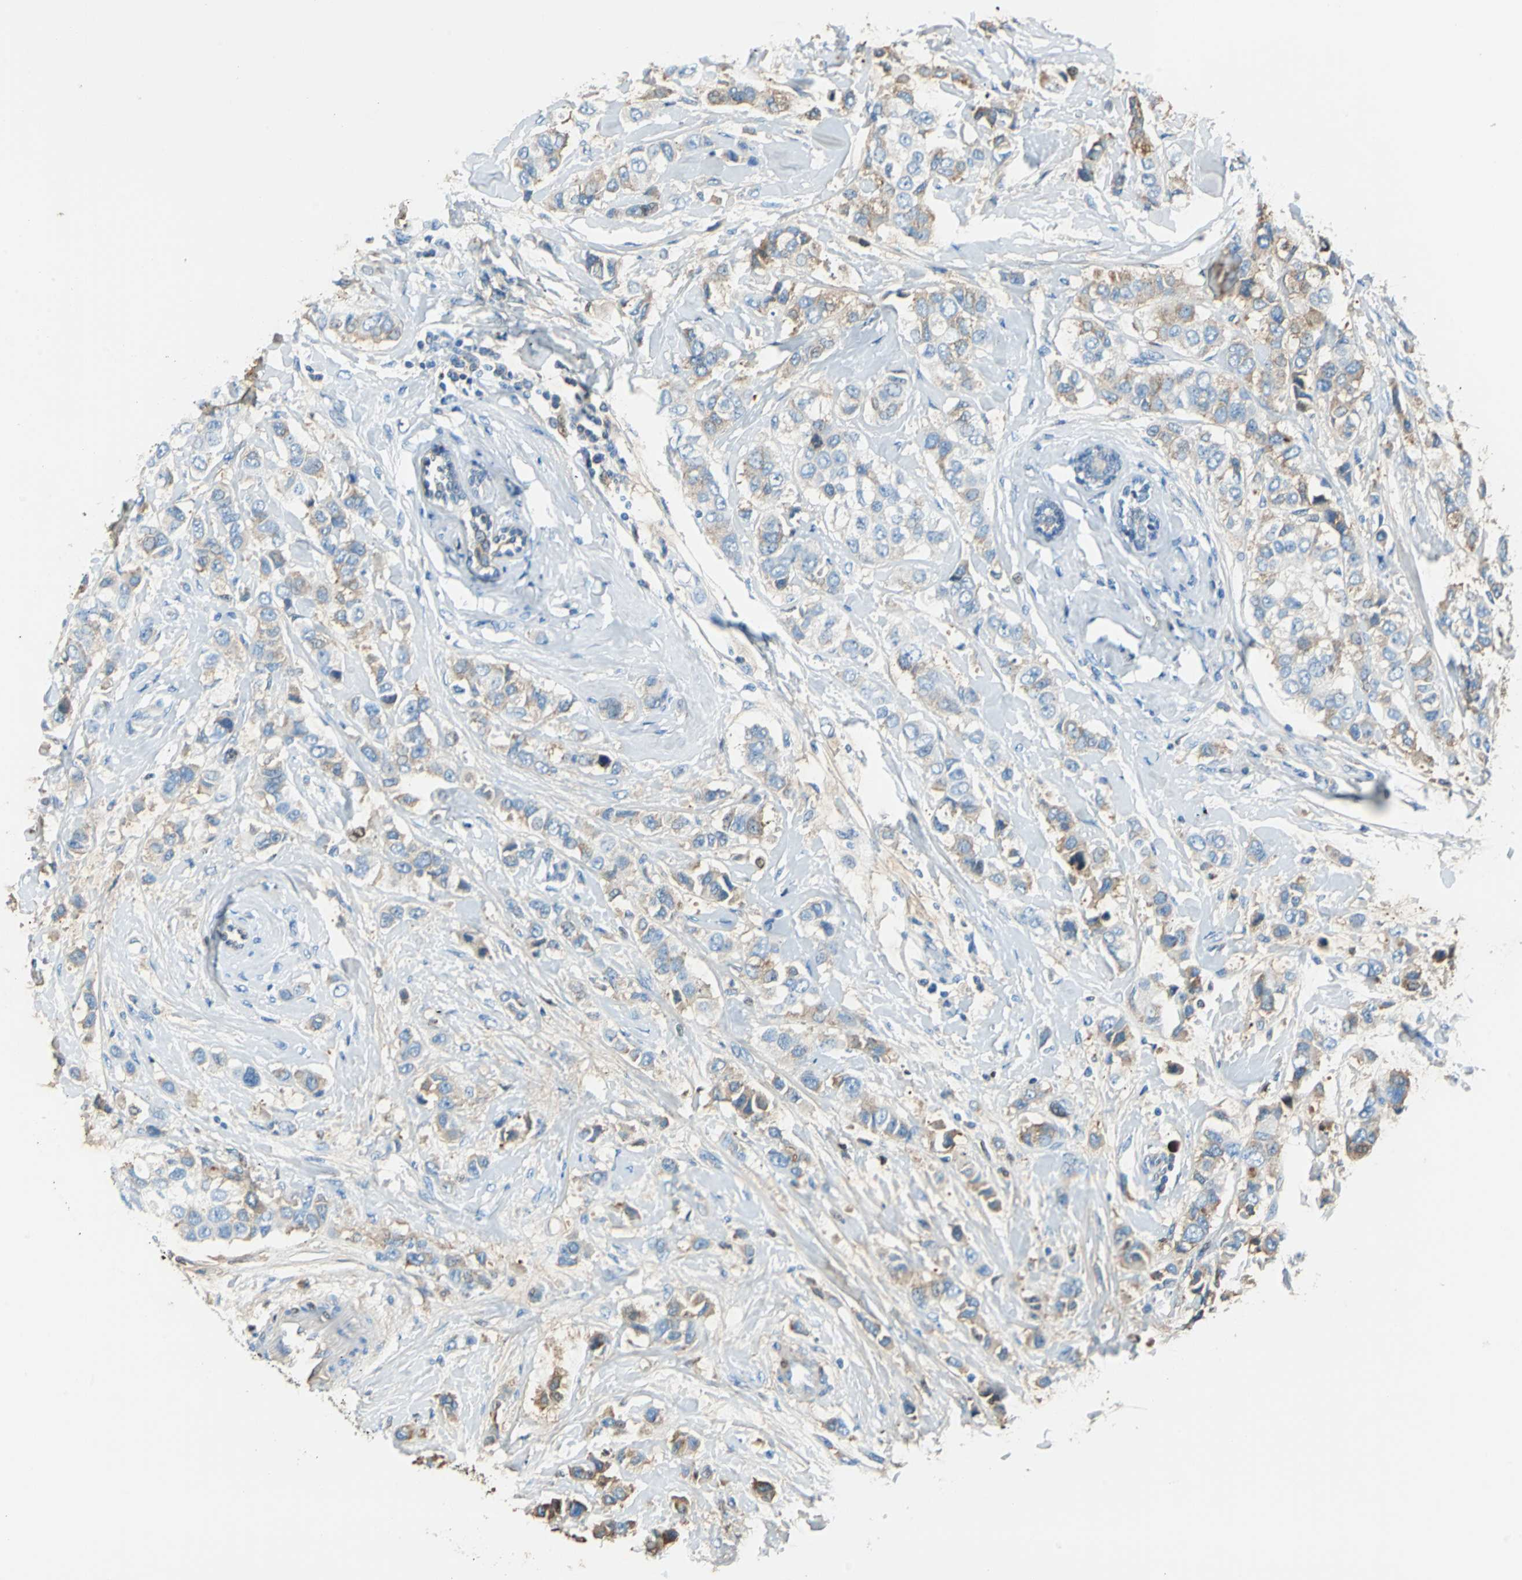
{"staining": {"intensity": "moderate", "quantity": "25%-75%", "location": "cytoplasmic/membranous"}, "tissue": "breast cancer", "cell_type": "Tumor cells", "image_type": "cancer", "snomed": [{"axis": "morphology", "description": "Duct carcinoma"}, {"axis": "topography", "description": "Breast"}], "caption": "Approximately 25%-75% of tumor cells in human intraductal carcinoma (breast) reveal moderate cytoplasmic/membranous protein expression as visualized by brown immunohistochemical staining.", "gene": "ALB", "patient": {"sex": "female", "age": 50}}